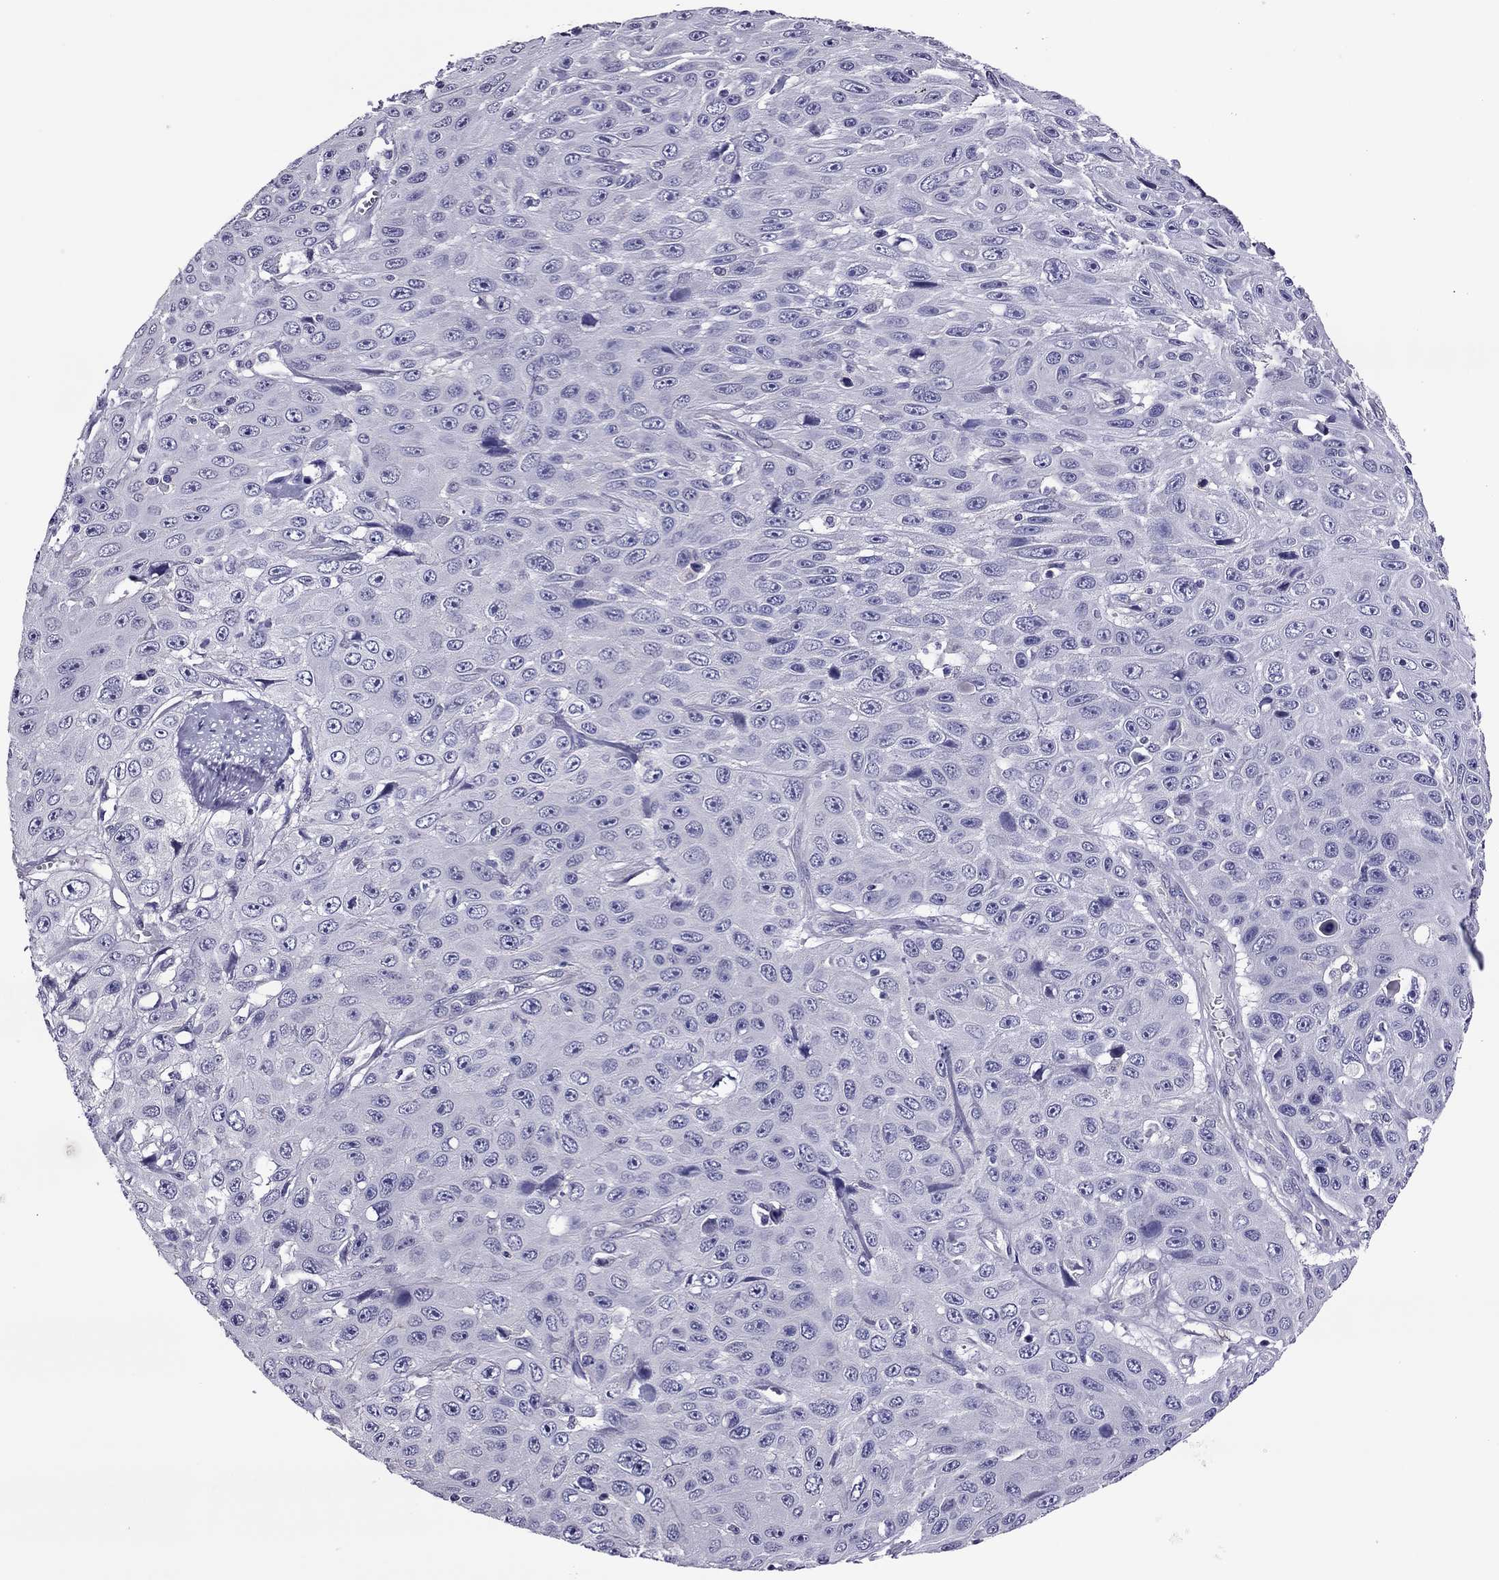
{"staining": {"intensity": "negative", "quantity": "none", "location": "none"}, "tissue": "skin cancer", "cell_type": "Tumor cells", "image_type": "cancer", "snomed": [{"axis": "morphology", "description": "Squamous cell carcinoma, NOS"}, {"axis": "topography", "description": "Skin"}], "caption": "Immunohistochemical staining of squamous cell carcinoma (skin) exhibits no significant expression in tumor cells.", "gene": "SLC16A8", "patient": {"sex": "male", "age": 82}}